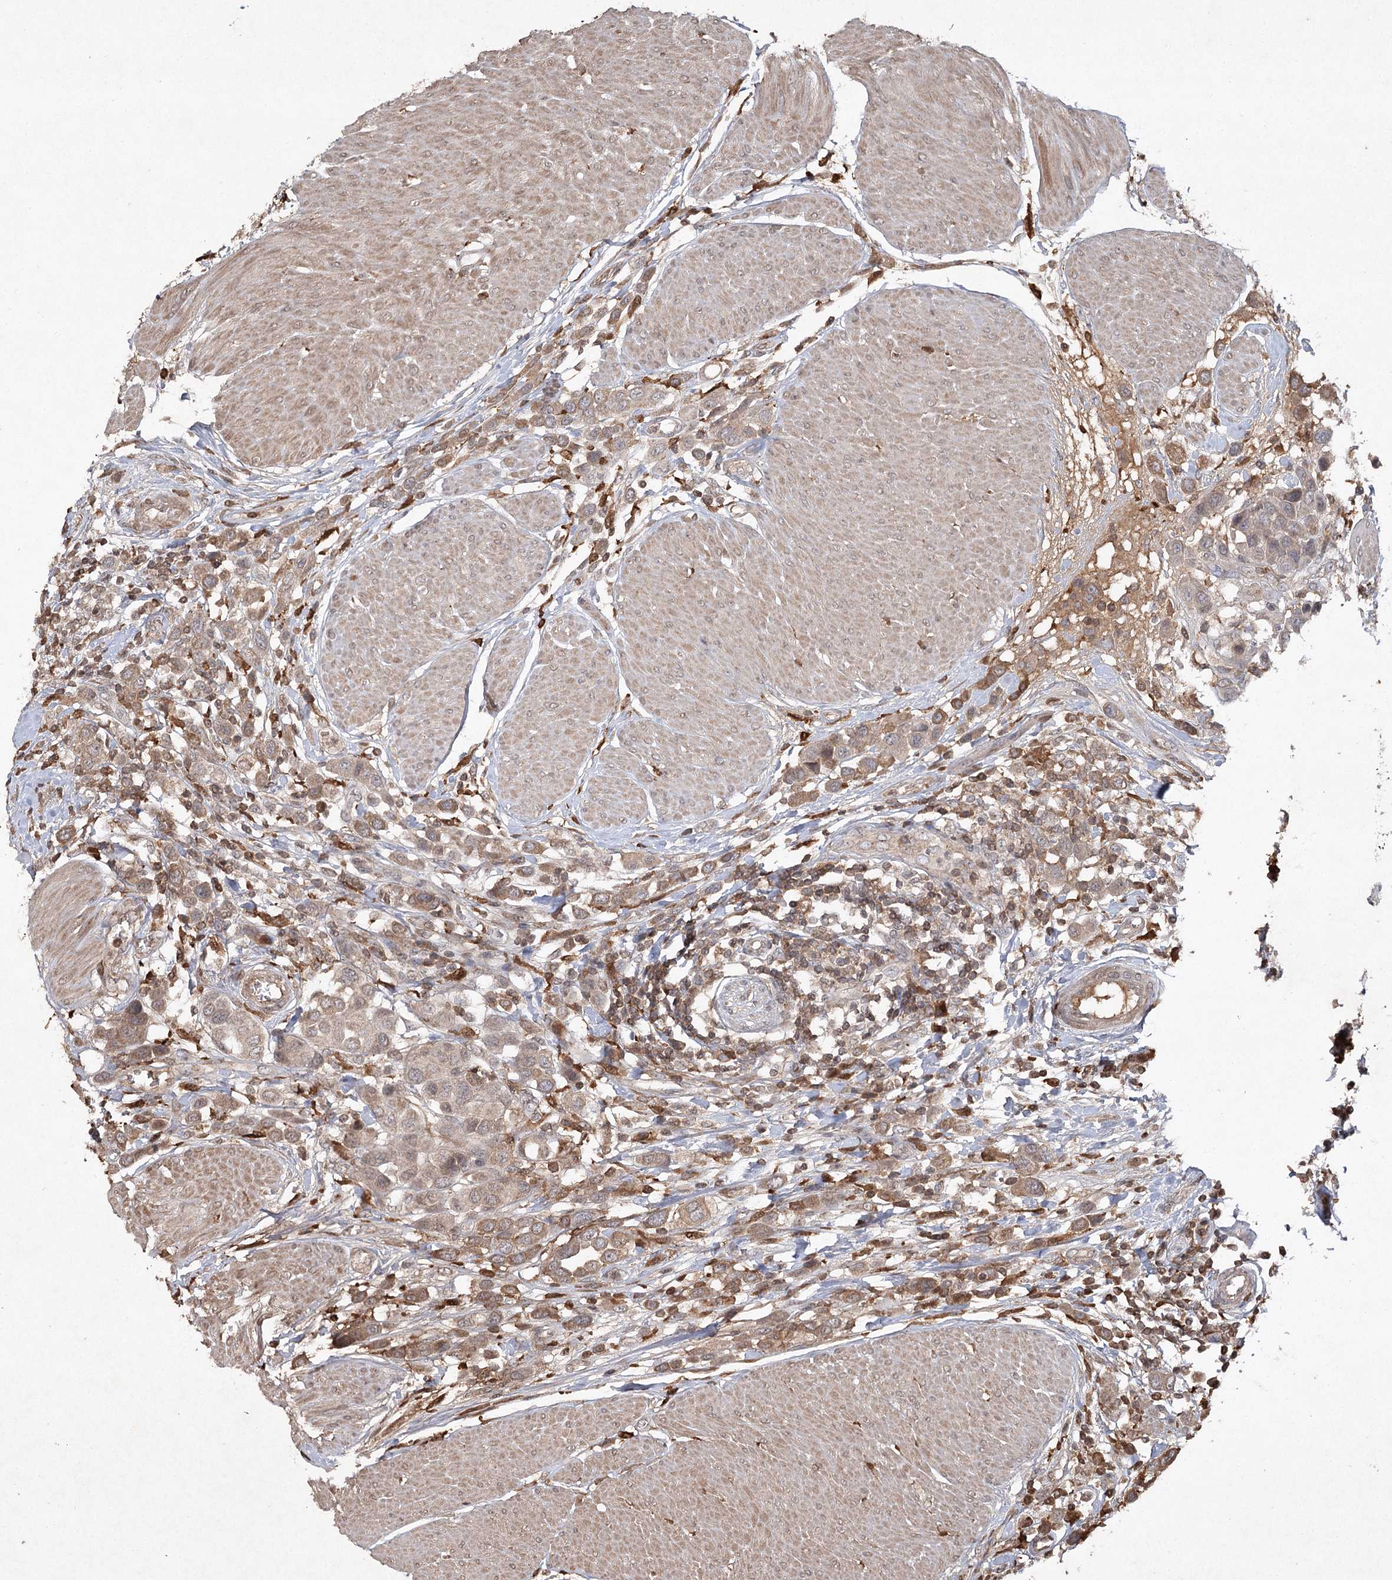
{"staining": {"intensity": "moderate", "quantity": "25%-75%", "location": "cytoplasmic/membranous"}, "tissue": "urothelial cancer", "cell_type": "Tumor cells", "image_type": "cancer", "snomed": [{"axis": "morphology", "description": "Urothelial carcinoma, High grade"}, {"axis": "topography", "description": "Urinary bladder"}], "caption": "Tumor cells demonstrate moderate cytoplasmic/membranous expression in about 25%-75% of cells in high-grade urothelial carcinoma. (Stains: DAB (3,3'-diaminobenzidine) in brown, nuclei in blue, Microscopy: brightfield microscopy at high magnification).", "gene": "CYP2B6", "patient": {"sex": "male", "age": 50}}